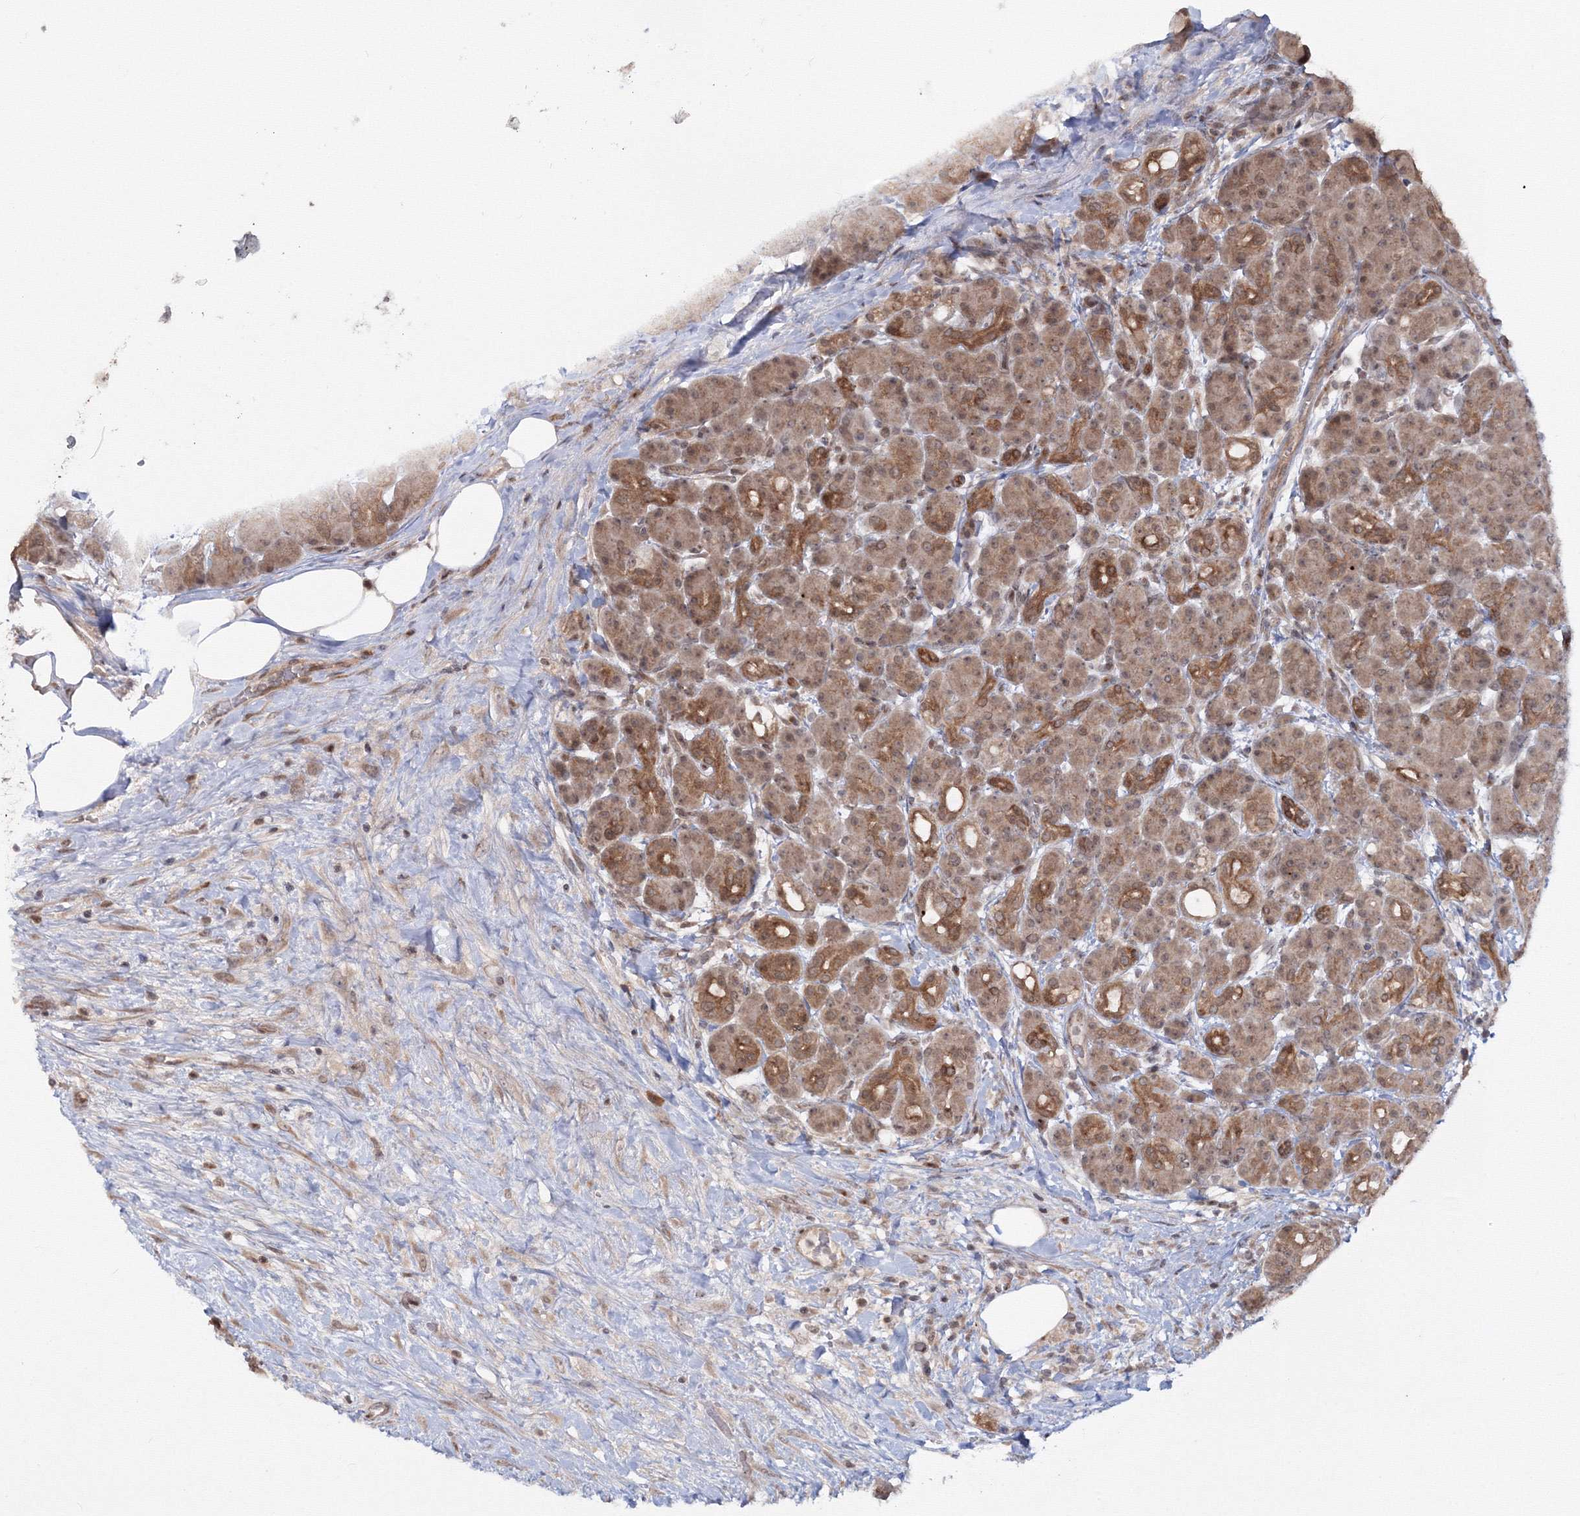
{"staining": {"intensity": "moderate", "quantity": ">75%", "location": "cytoplasmic/membranous,nuclear"}, "tissue": "pancreas", "cell_type": "Exocrine glandular cells", "image_type": "normal", "snomed": [{"axis": "morphology", "description": "Normal tissue, NOS"}, {"axis": "topography", "description": "Pancreas"}], "caption": "Immunohistochemistry (DAB (3,3'-diaminobenzidine)) staining of unremarkable pancreas displays moderate cytoplasmic/membranous,nuclear protein expression in approximately >75% of exocrine glandular cells. Using DAB (brown) and hematoxylin (blue) stains, captured at high magnification using brightfield microscopy.", "gene": "ZFAND6", "patient": {"sex": "male", "age": 63}}